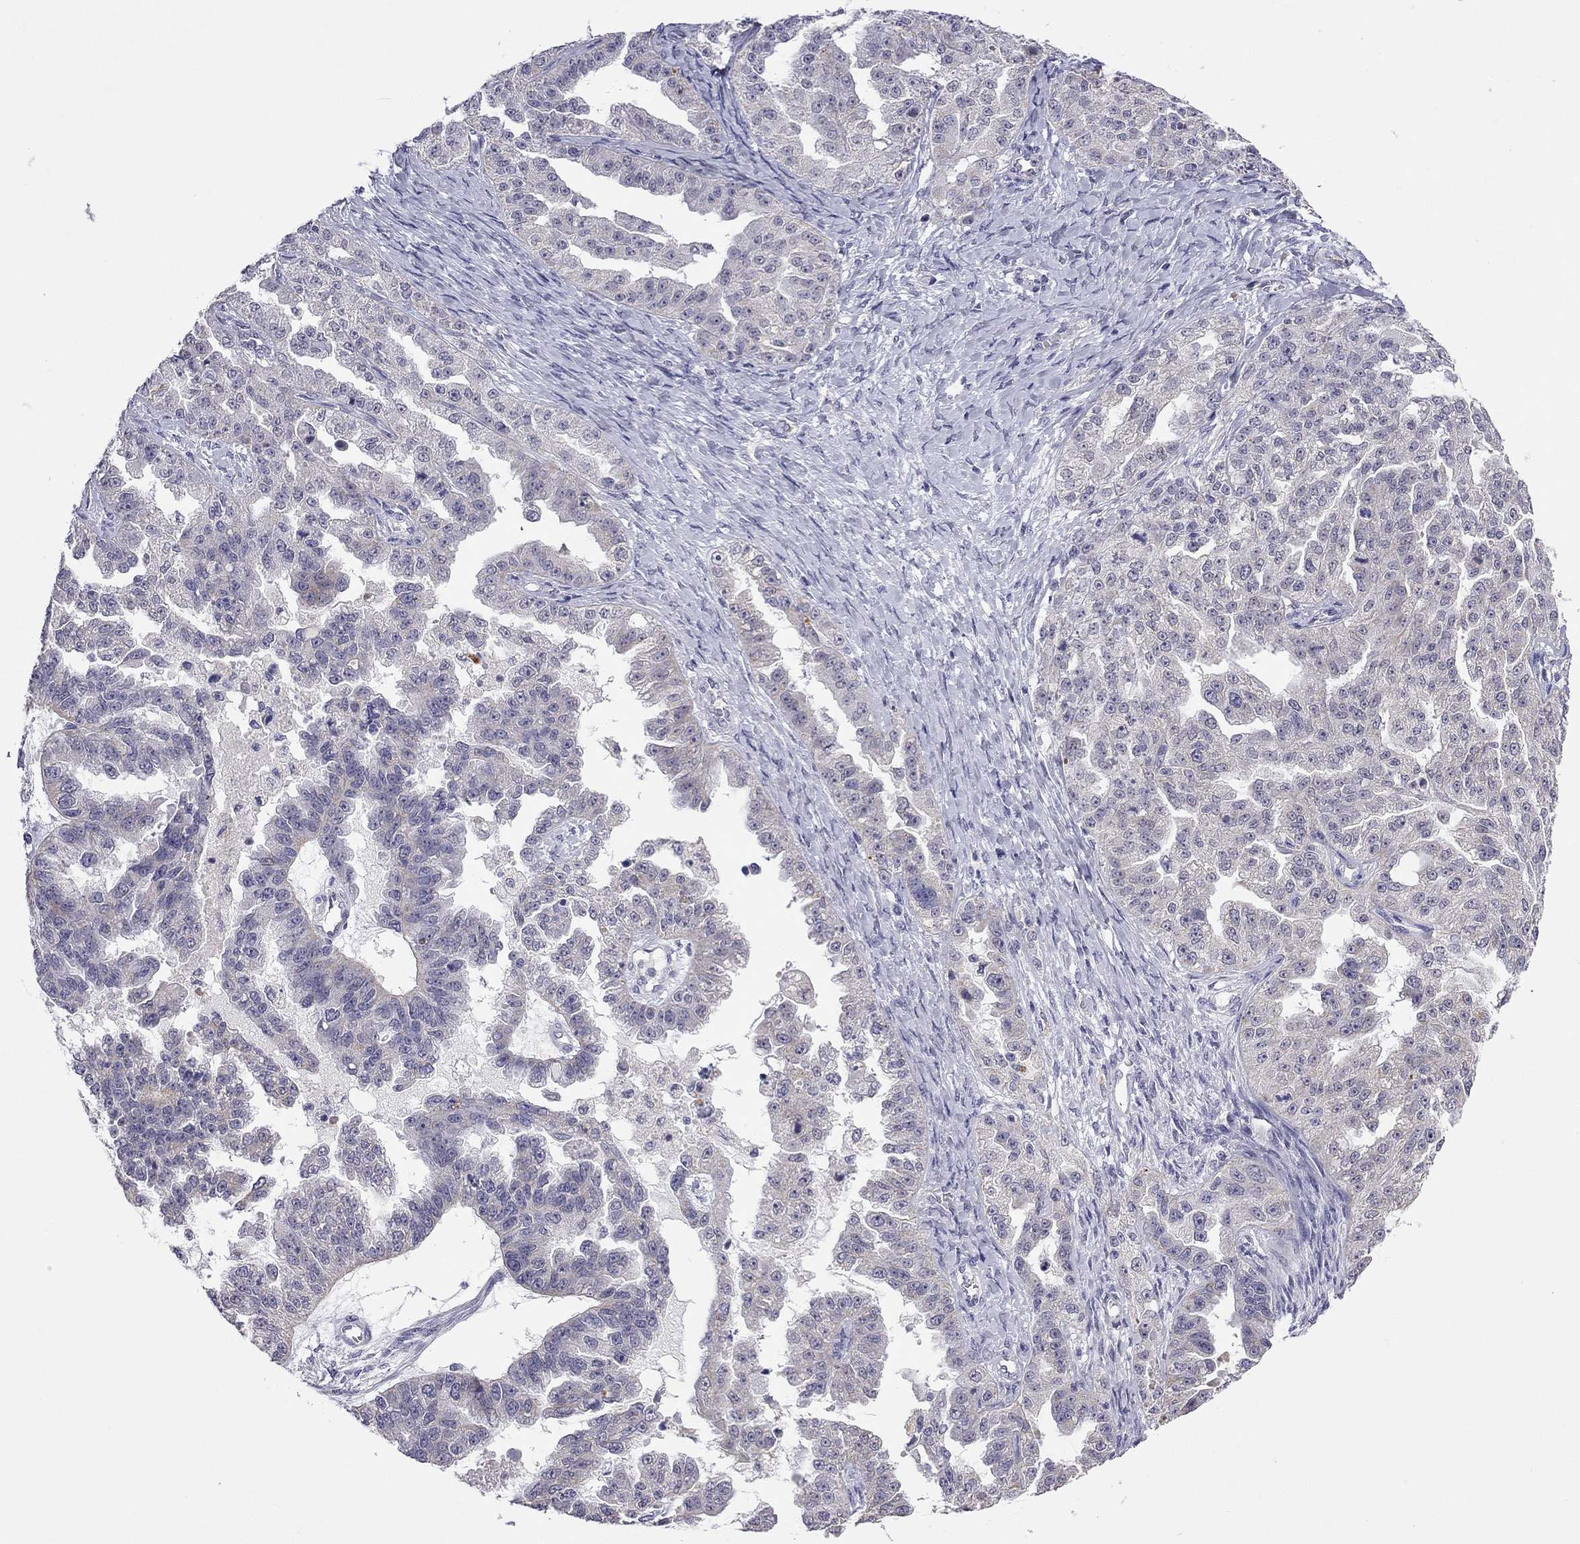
{"staining": {"intensity": "negative", "quantity": "none", "location": "none"}, "tissue": "ovarian cancer", "cell_type": "Tumor cells", "image_type": "cancer", "snomed": [{"axis": "morphology", "description": "Cystadenocarcinoma, serous, NOS"}, {"axis": "topography", "description": "Ovary"}], "caption": "Immunohistochemistry (IHC) micrograph of neoplastic tissue: human ovarian serous cystadenocarcinoma stained with DAB (3,3'-diaminobenzidine) demonstrates no significant protein expression in tumor cells.", "gene": "C5orf49", "patient": {"sex": "female", "age": 58}}